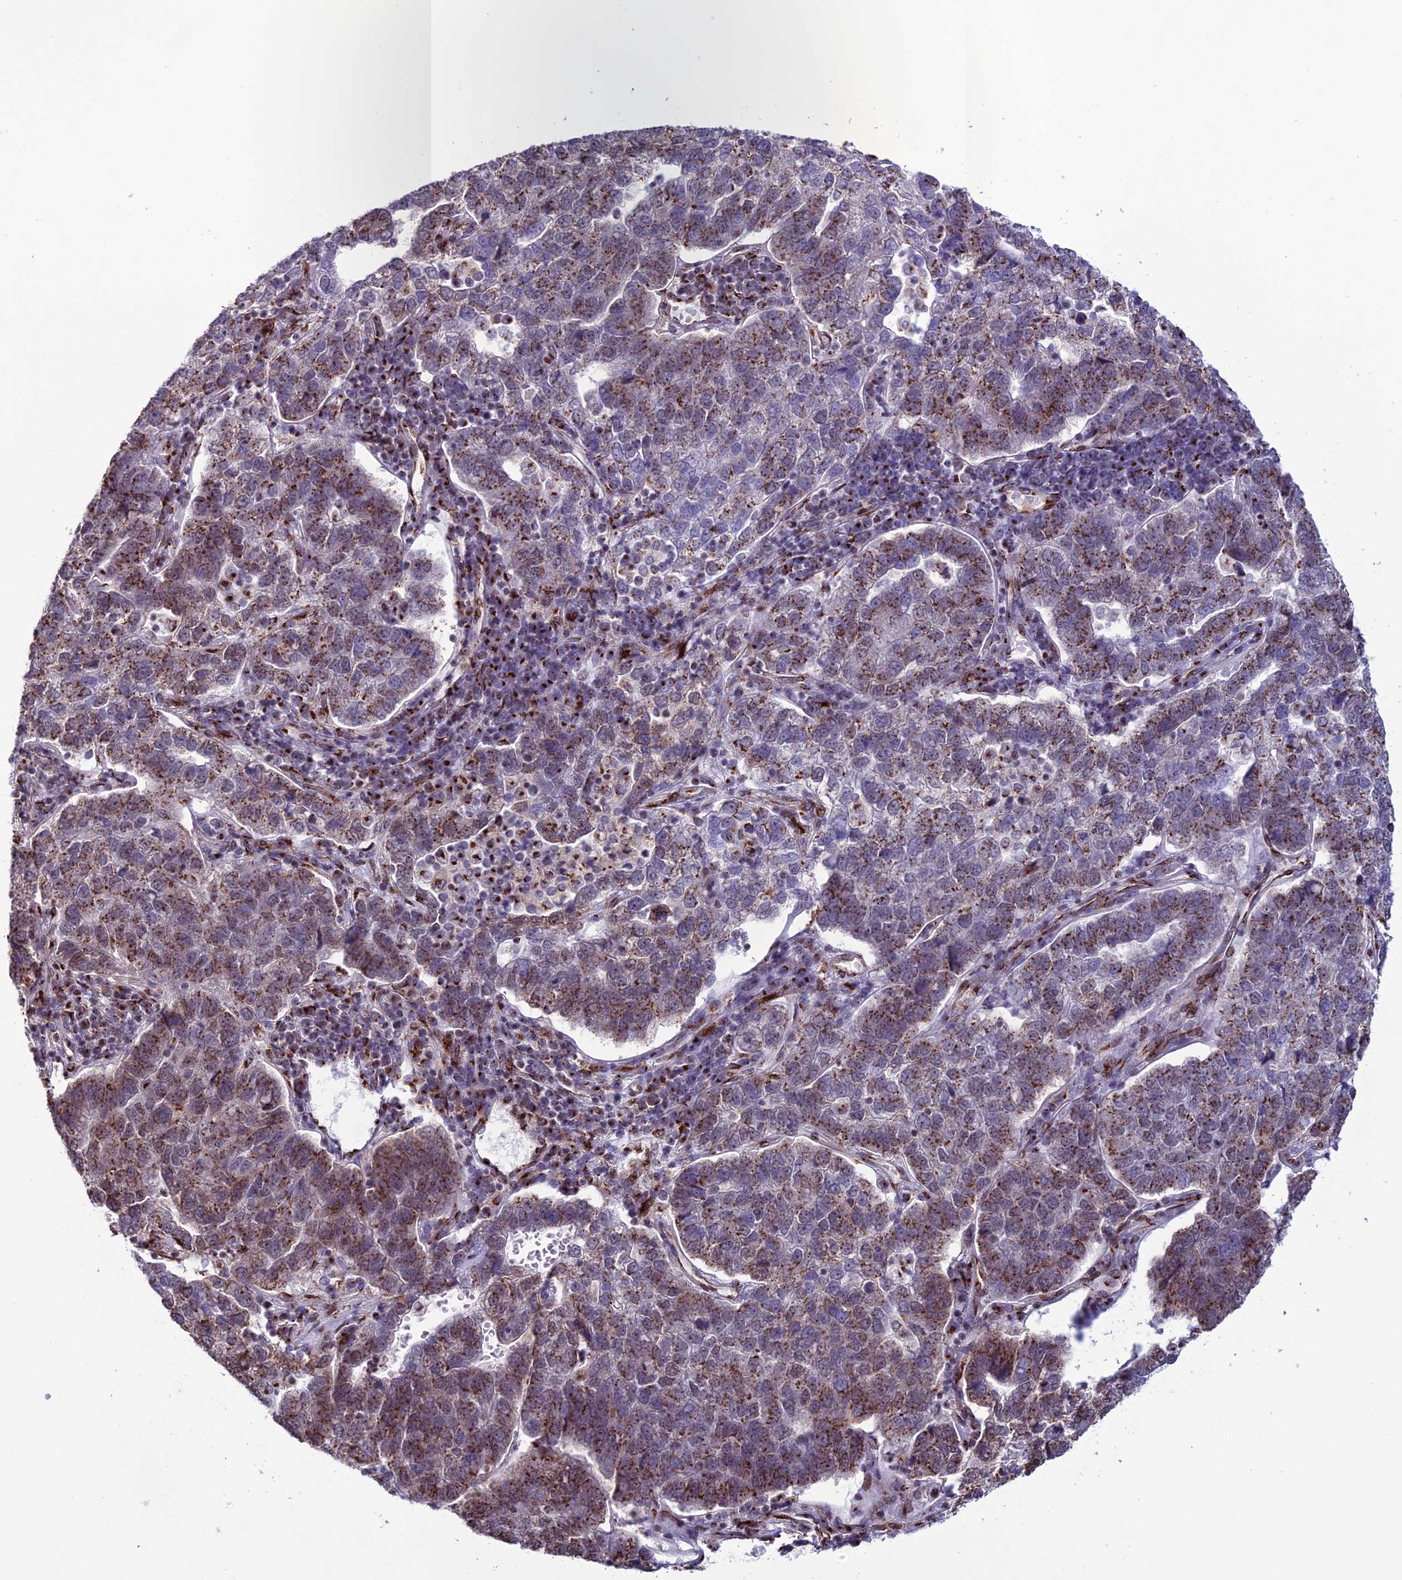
{"staining": {"intensity": "strong", "quantity": "25%-75%", "location": "cytoplasmic/membranous"}, "tissue": "pancreatic cancer", "cell_type": "Tumor cells", "image_type": "cancer", "snomed": [{"axis": "morphology", "description": "Adenocarcinoma, NOS"}, {"axis": "topography", "description": "Pancreas"}], "caption": "IHC histopathology image of neoplastic tissue: pancreatic adenocarcinoma stained using IHC demonstrates high levels of strong protein expression localized specifically in the cytoplasmic/membranous of tumor cells, appearing as a cytoplasmic/membranous brown color.", "gene": "PLEKHA4", "patient": {"sex": "female", "age": 61}}